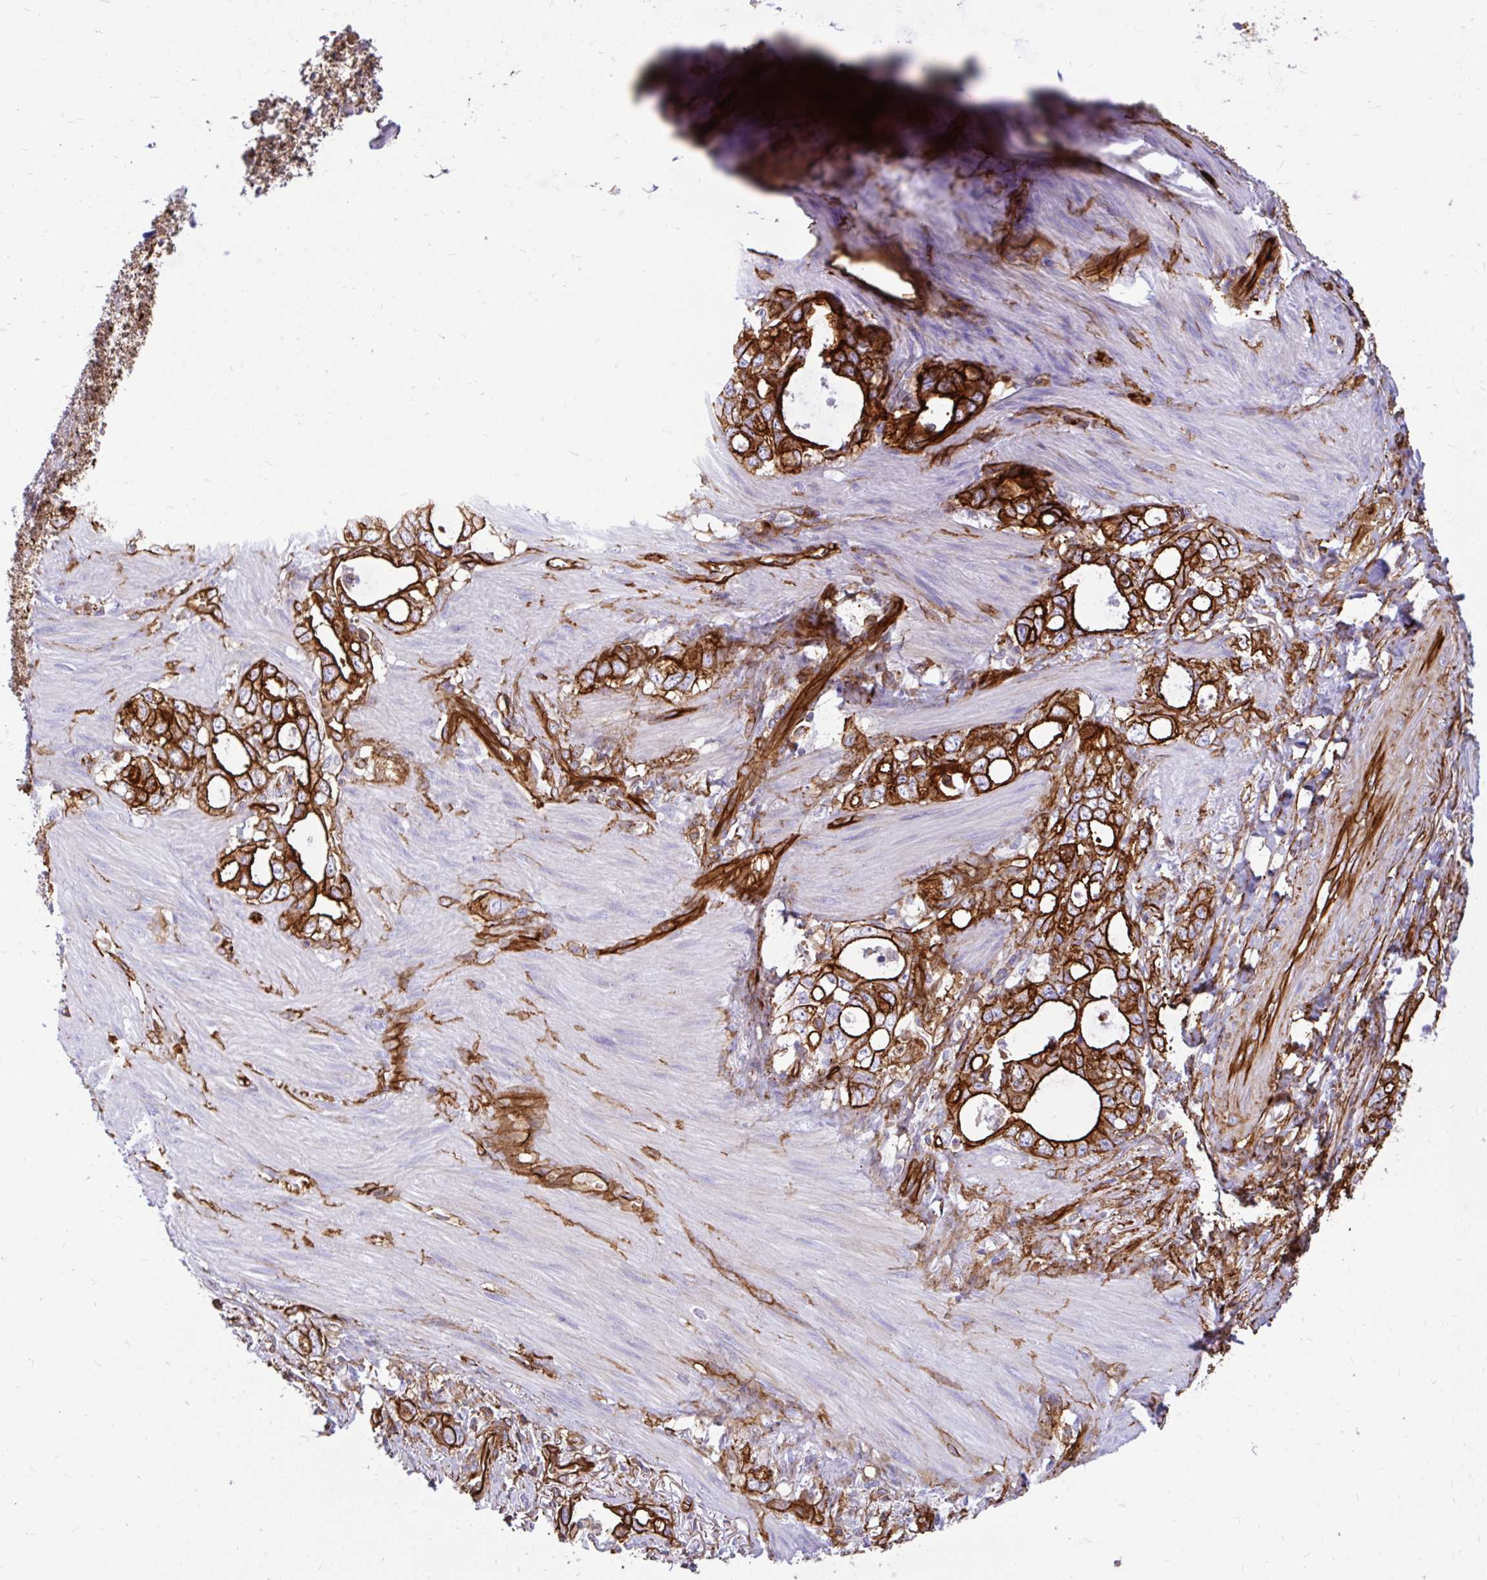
{"staining": {"intensity": "strong", "quantity": ">75%", "location": "cytoplasmic/membranous"}, "tissue": "stomach cancer", "cell_type": "Tumor cells", "image_type": "cancer", "snomed": [{"axis": "morphology", "description": "Adenocarcinoma, NOS"}, {"axis": "topography", "description": "Stomach, upper"}], "caption": "Stomach cancer stained for a protein exhibits strong cytoplasmic/membranous positivity in tumor cells.", "gene": "MAP1LC3B", "patient": {"sex": "male", "age": 74}}